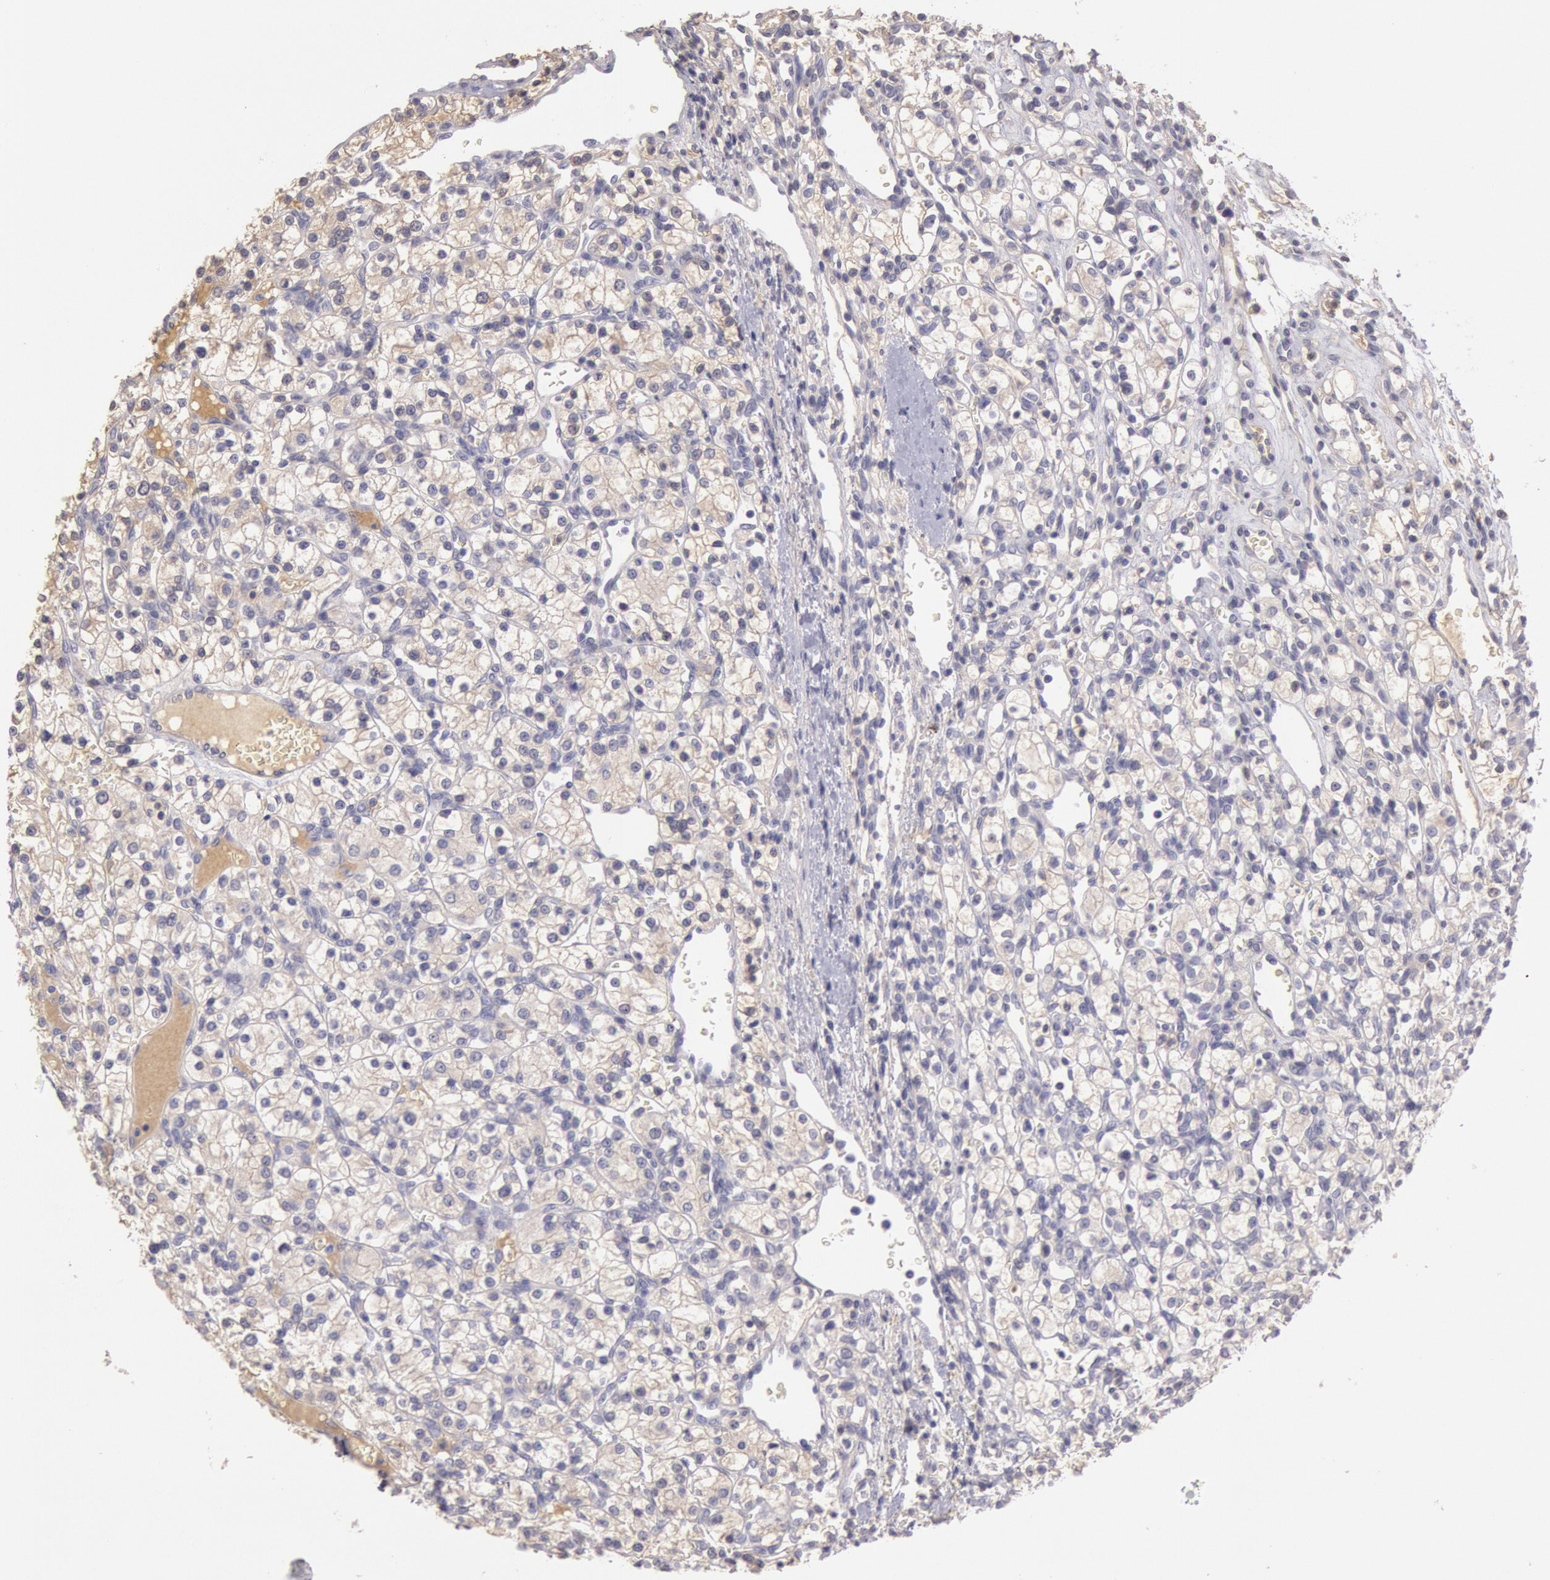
{"staining": {"intensity": "negative", "quantity": "none", "location": "none"}, "tissue": "renal cancer", "cell_type": "Tumor cells", "image_type": "cancer", "snomed": [{"axis": "morphology", "description": "Adenocarcinoma, NOS"}, {"axis": "topography", "description": "Kidney"}], "caption": "The immunohistochemistry (IHC) photomicrograph has no significant positivity in tumor cells of renal adenocarcinoma tissue.", "gene": "C1R", "patient": {"sex": "female", "age": 62}}